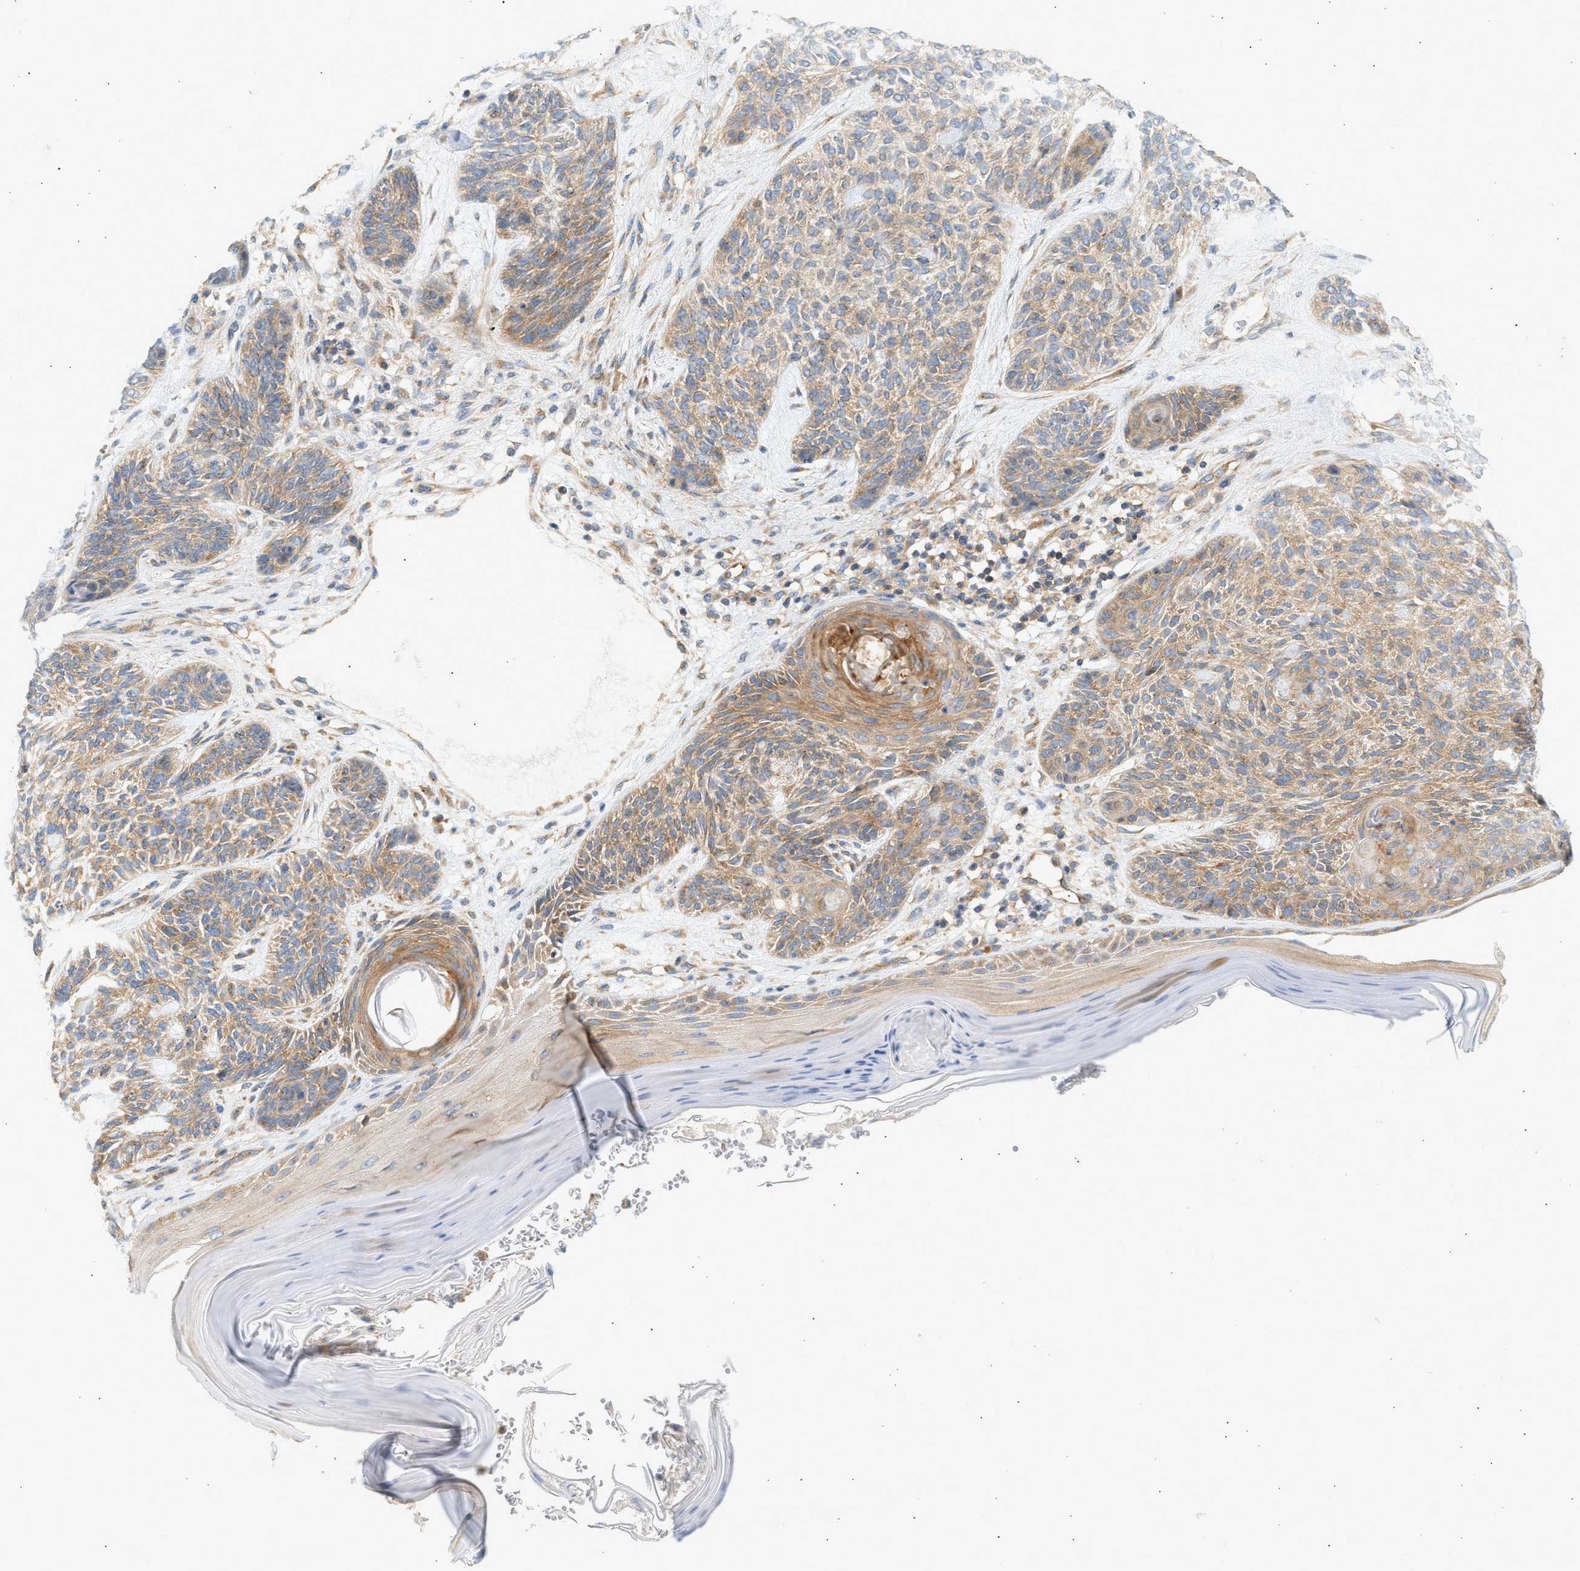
{"staining": {"intensity": "moderate", "quantity": ">75%", "location": "cytoplasmic/membranous"}, "tissue": "skin cancer", "cell_type": "Tumor cells", "image_type": "cancer", "snomed": [{"axis": "morphology", "description": "Basal cell carcinoma"}, {"axis": "topography", "description": "Skin"}], "caption": "Tumor cells show medium levels of moderate cytoplasmic/membranous expression in about >75% of cells in skin cancer (basal cell carcinoma).", "gene": "PAFAH1B1", "patient": {"sex": "male", "age": 55}}